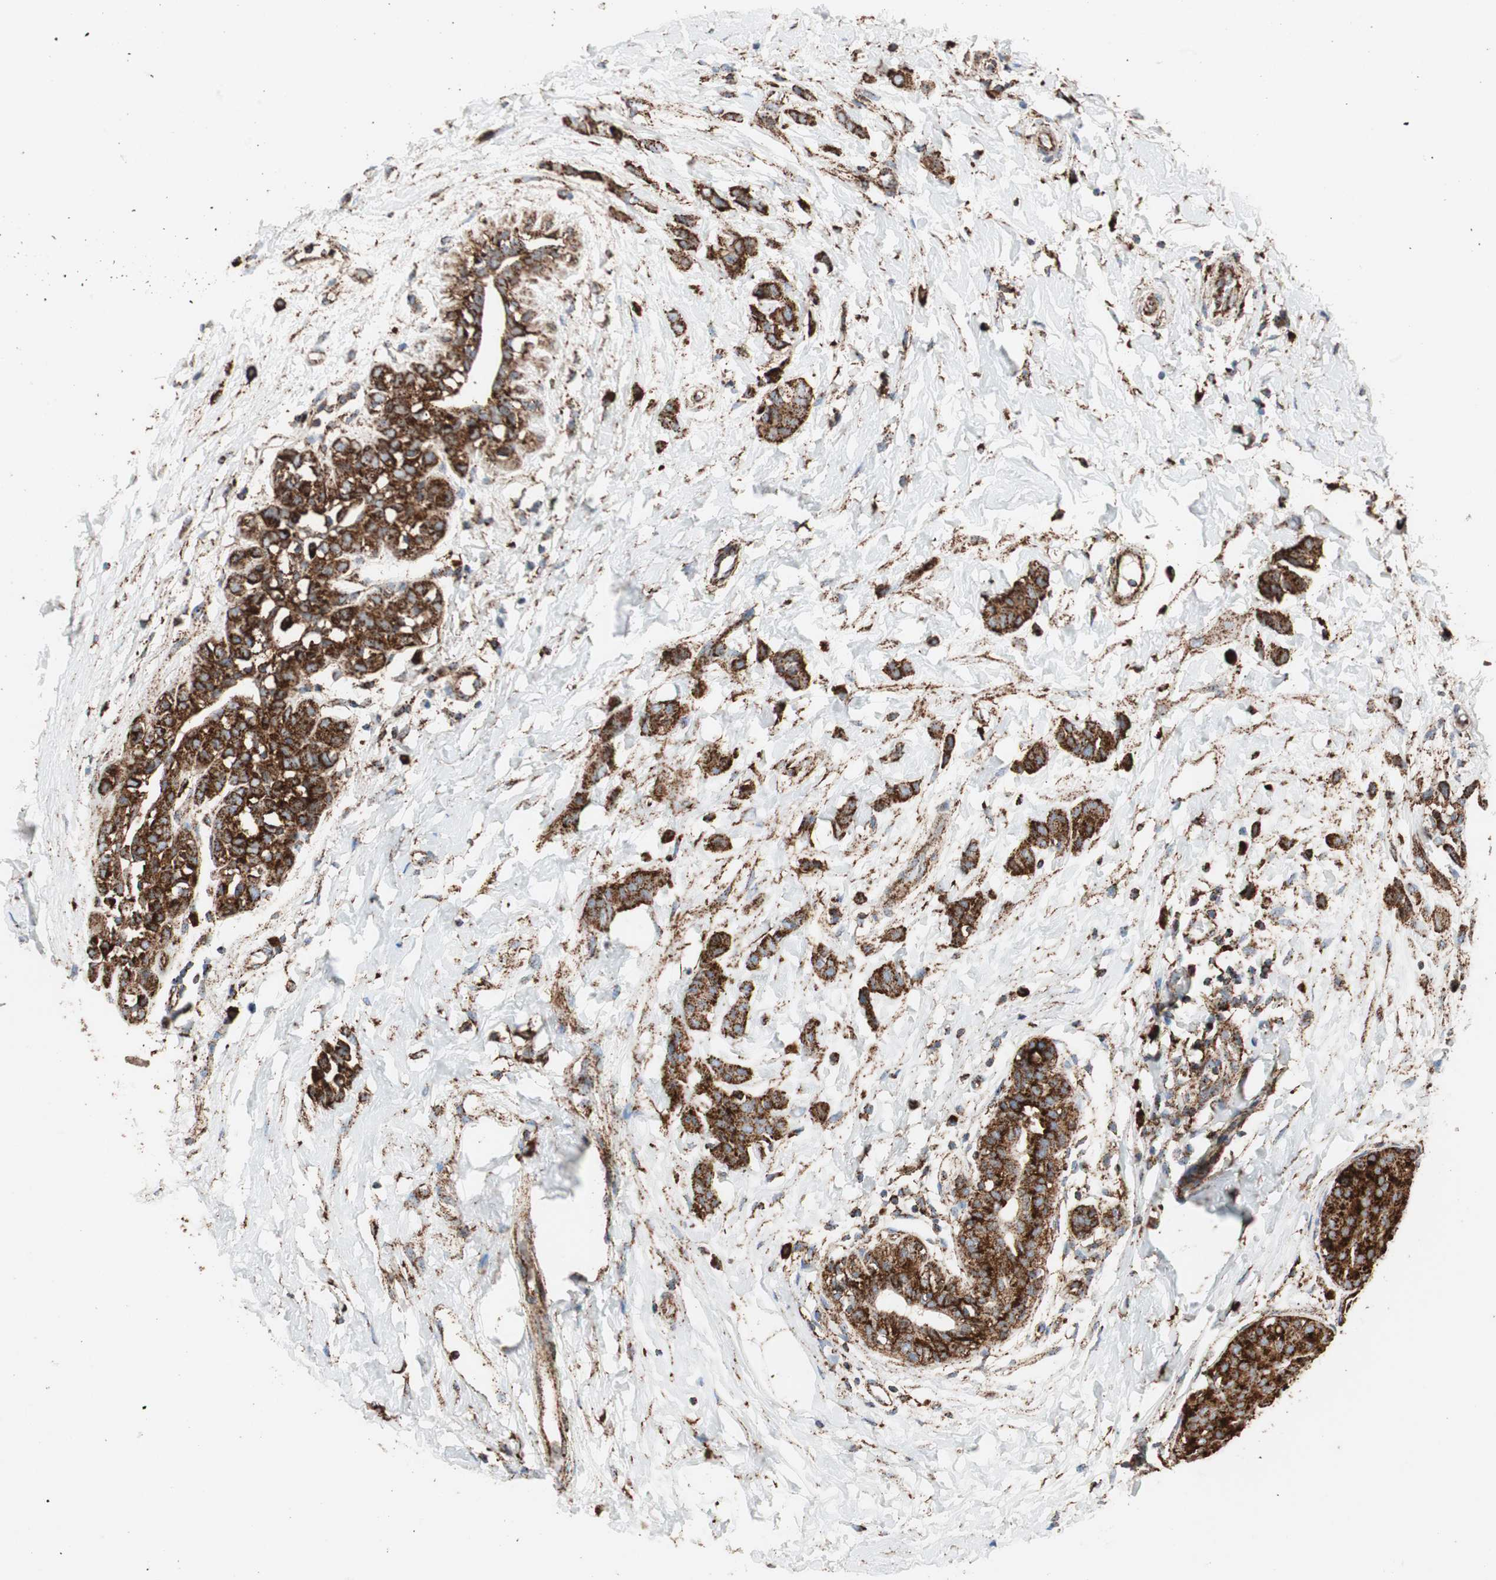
{"staining": {"intensity": "strong", "quantity": ">75%", "location": "cytoplasmic/membranous"}, "tissue": "breast cancer", "cell_type": "Tumor cells", "image_type": "cancer", "snomed": [{"axis": "morphology", "description": "Lobular carcinoma, in situ"}, {"axis": "morphology", "description": "Lobular carcinoma"}, {"axis": "topography", "description": "Breast"}], "caption": "Immunohistochemistry (IHC) micrograph of neoplastic tissue: human breast cancer (lobular carcinoma in situ) stained using IHC shows high levels of strong protein expression localized specifically in the cytoplasmic/membranous of tumor cells, appearing as a cytoplasmic/membranous brown color.", "gene": "LAMP1", "patient": {"sex": "female", "age": 41}}